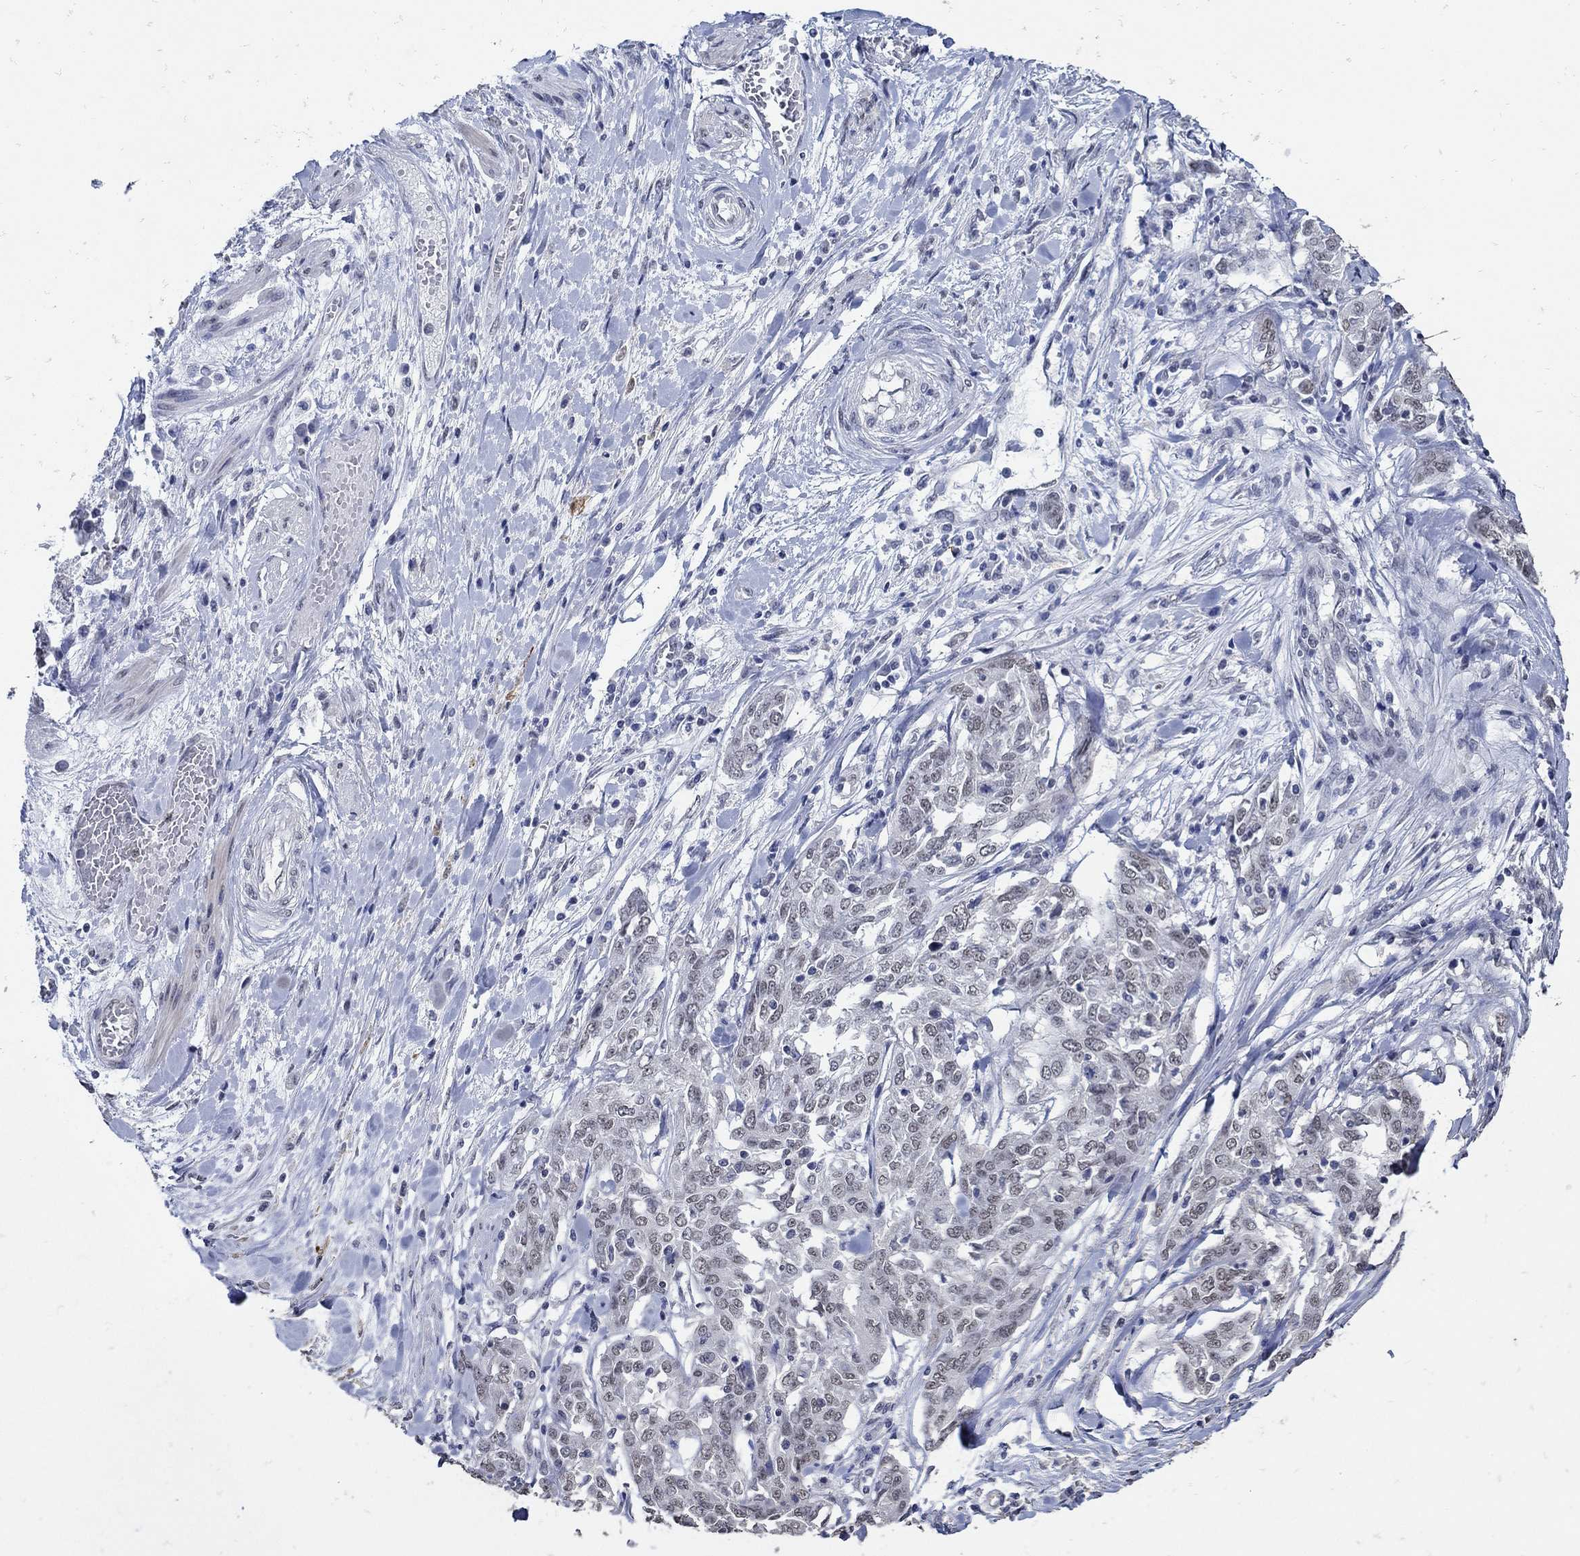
{"staining": {"intensity": "negative", "quantity": "none", "location": "none"}, "tissue": "ovarian cancer", "cell_type": "Tumor cells", "image_type": "cancer", "snomed": [{"axis": "morphology", "description": "Cystadenocarcinoma, serous, NOS"}, {"axis": "topography", "description": "Ovary"}], "caption": "This is a image of immunohistochemistry (IHC) staining of ovarian serous cystadenocarcinoma, which shows no staining in tumor cells. Brightfield microscopy of immunohistochemistry stained with DAB (3,3'-diaminobenzidine) (brown) and hematoxylin (blue), captured at high magnification.", "gene": "KCNN3", "patient": {"sex": "female", "age": 67}}